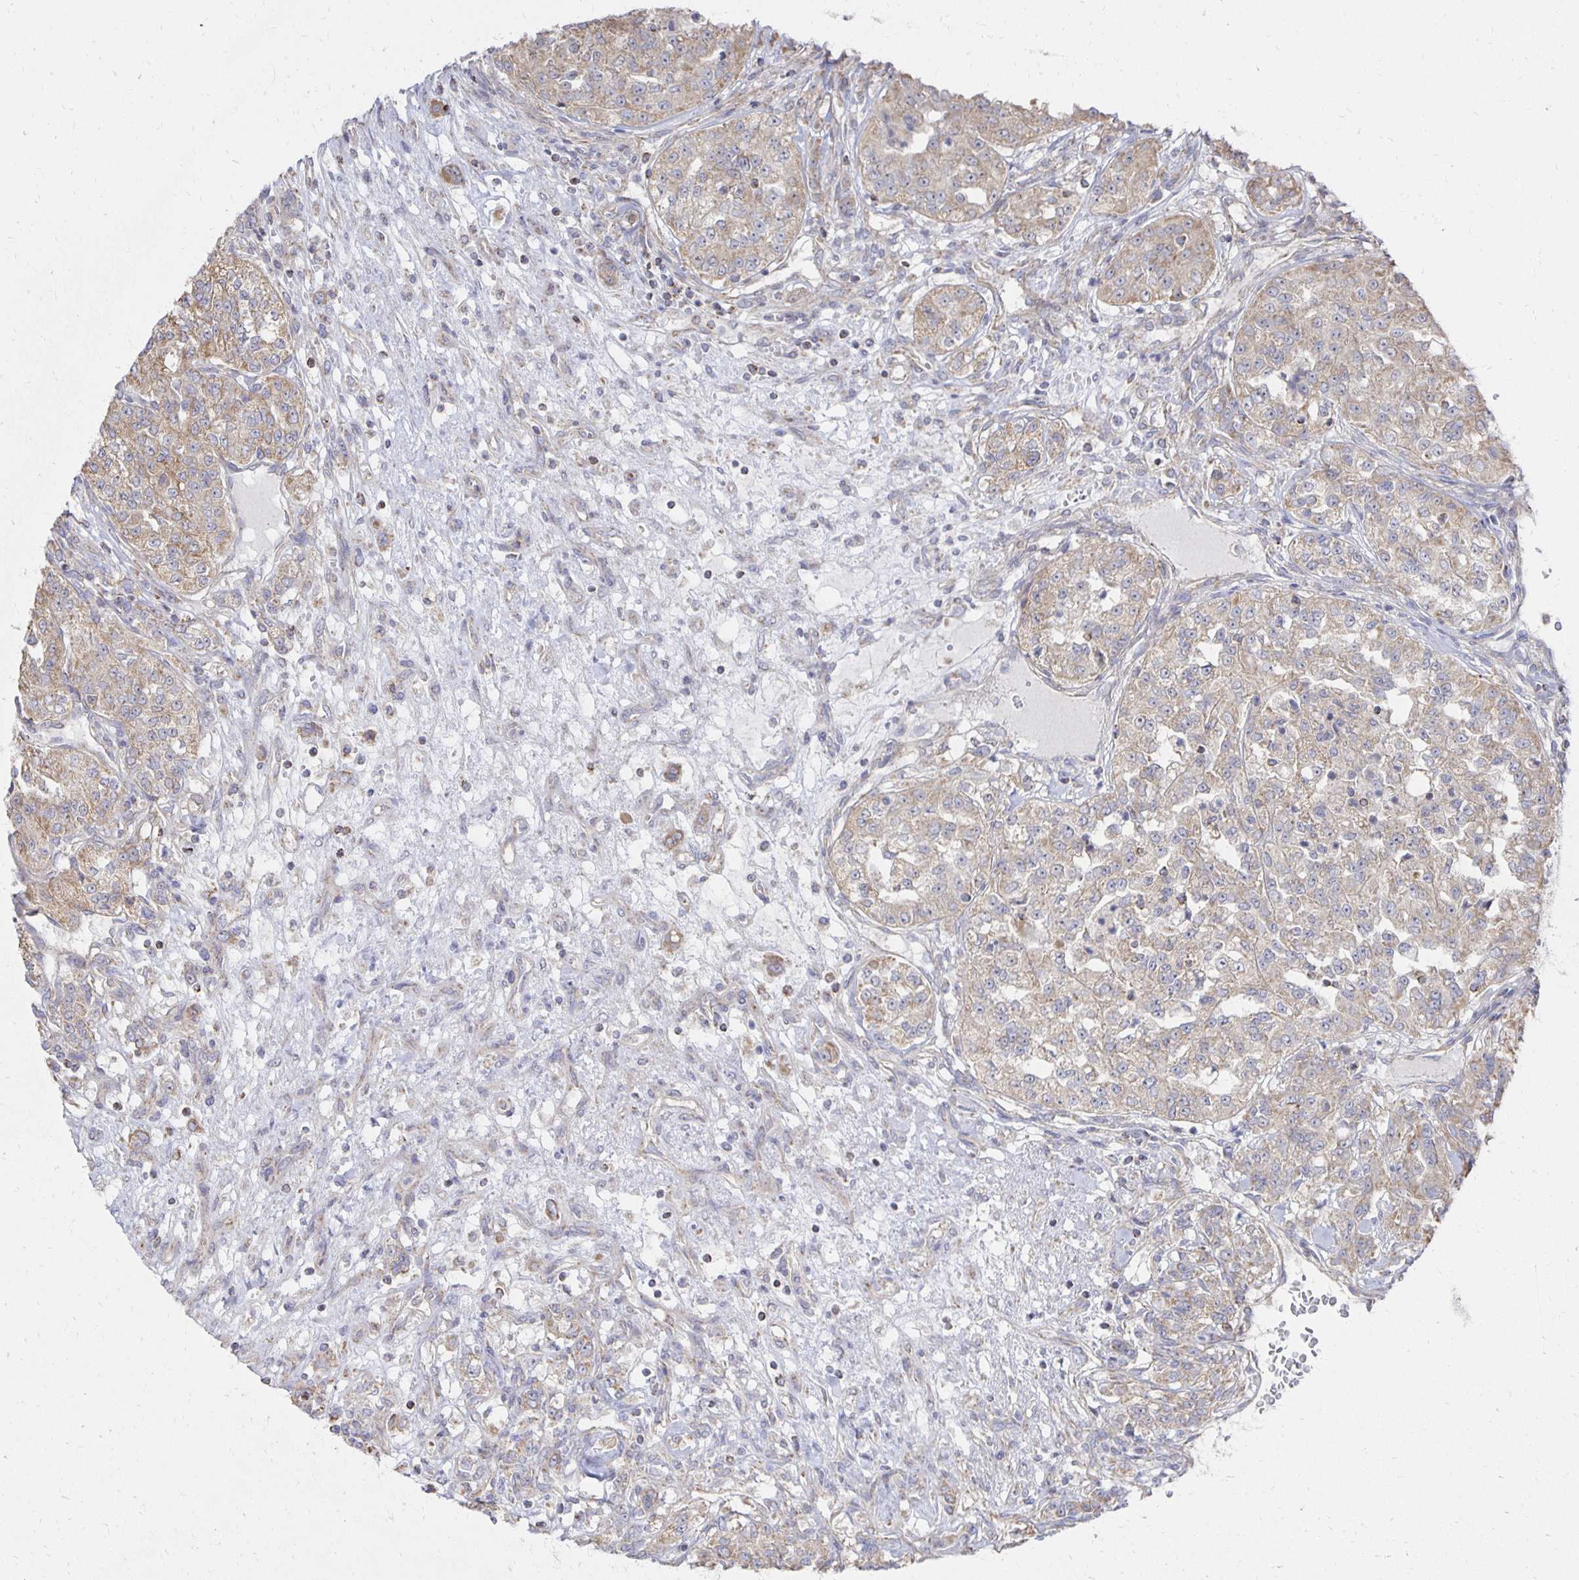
{"staining": {"intensity": "weak", "quantity": "25%-75%", "location": "cytoplasmic/membranous"}, "tissue": "renal cancer", "cell_type": "Tumor cells", "image_type": "cancer", "snomed": [{"axis": "morphology", "description": "Adenocarcinoma, NOS"}, {"axis": "topography", "description": "Kidney"}], "caption": "Tumor cells reveal weak cytoplasmic/membranous positivity in about 25%-75% of cells in adenocarcinoma (renal).", "gene": "NKX2-8", "patient": {"sex": "female", "age": 63}}